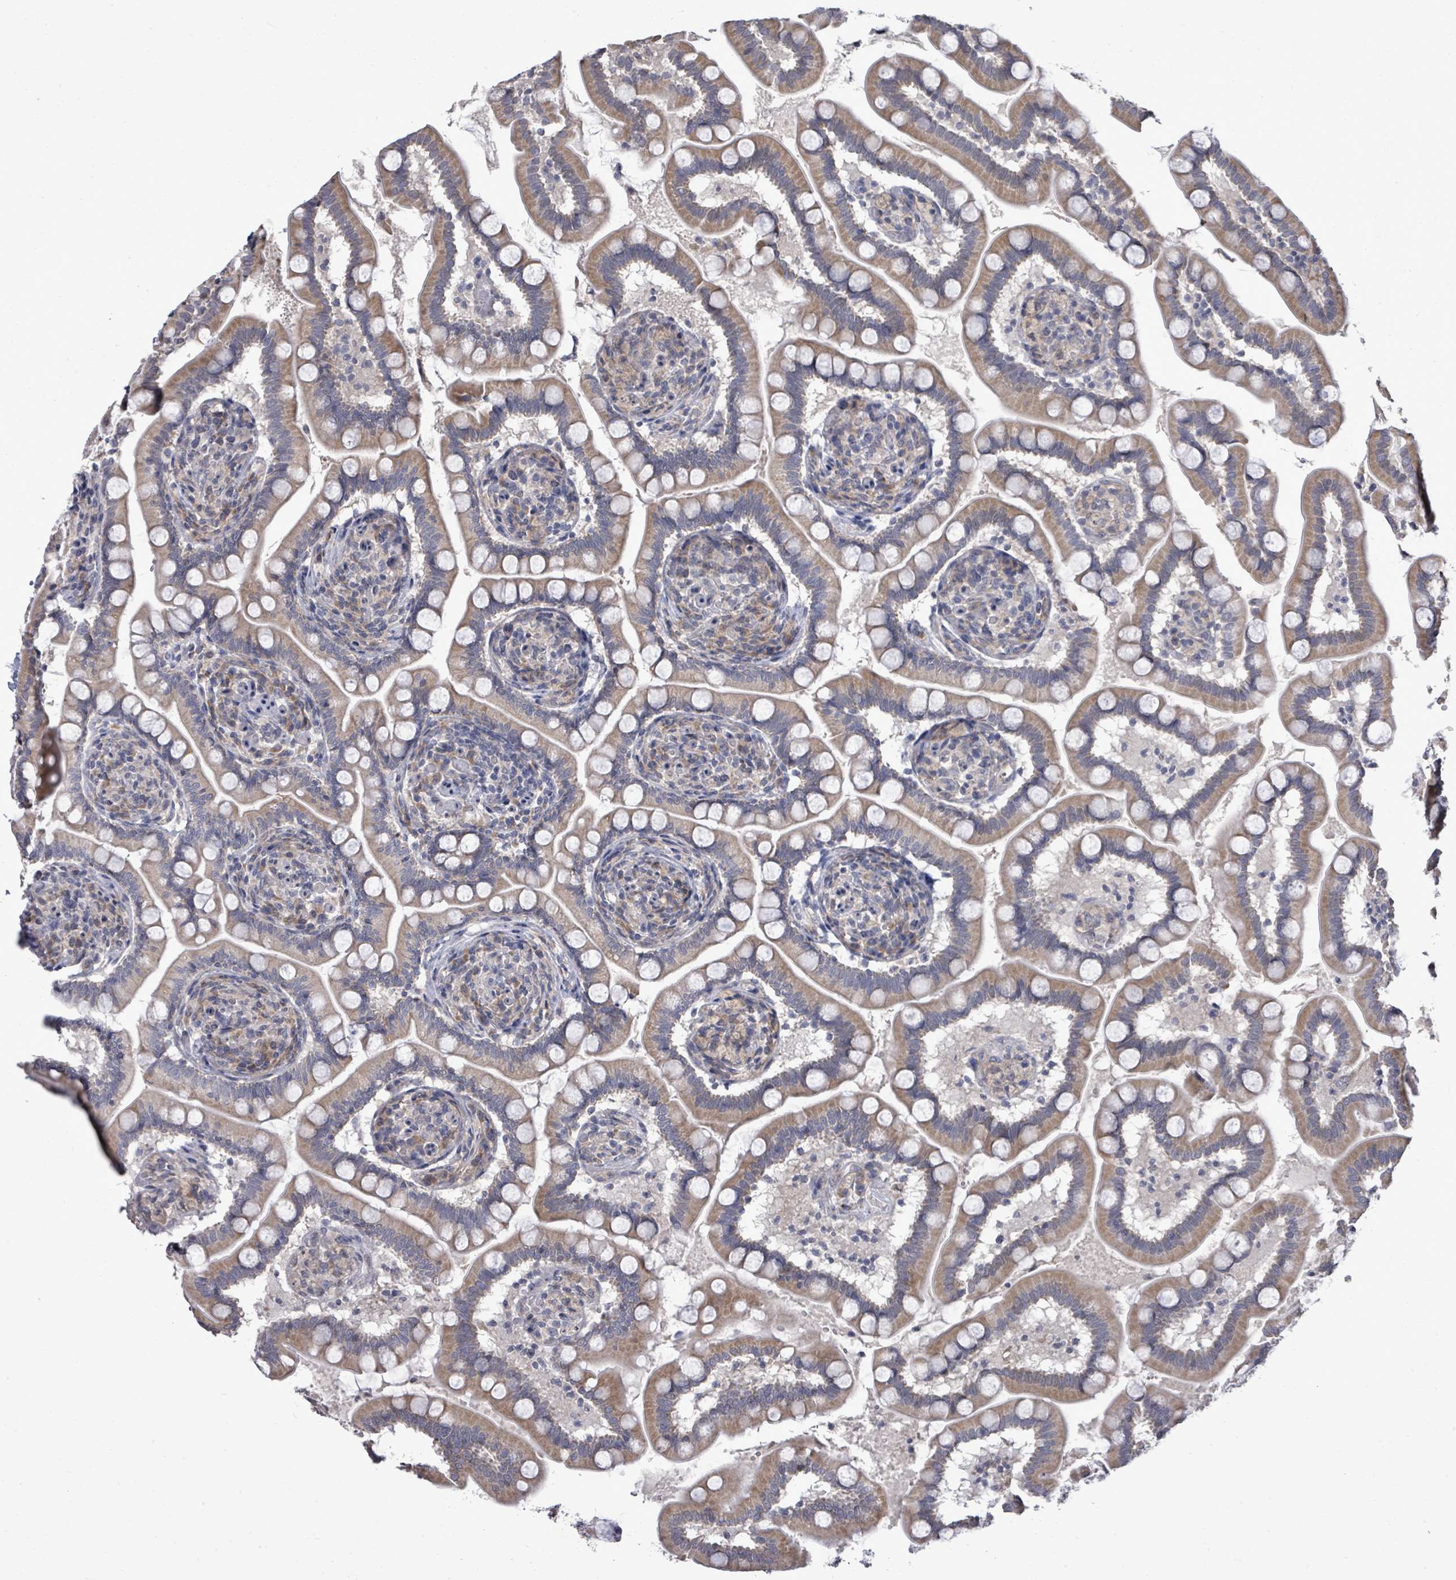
{"staining": {"intensity": "moderate", "quantity": ">75%", "location": "cytoplasmic/membranous"}, "tissue": "small intestine", "cell_type": "Glandular cells", "image_type": "normal", "snomed": [{"axis": "morphology", "description": "Normal tissue, NOS"}, {"axis": "topography", "description": "Small intestine"}], "caption": "DAB immunohistochemical staining of benign human small intestine exhibits moderate cytoplasmic/membranous protein expression in approximately >75% of glandular cells.", "gene": "POMGNT2", "patient": {"sex": "female", "age": 64}}